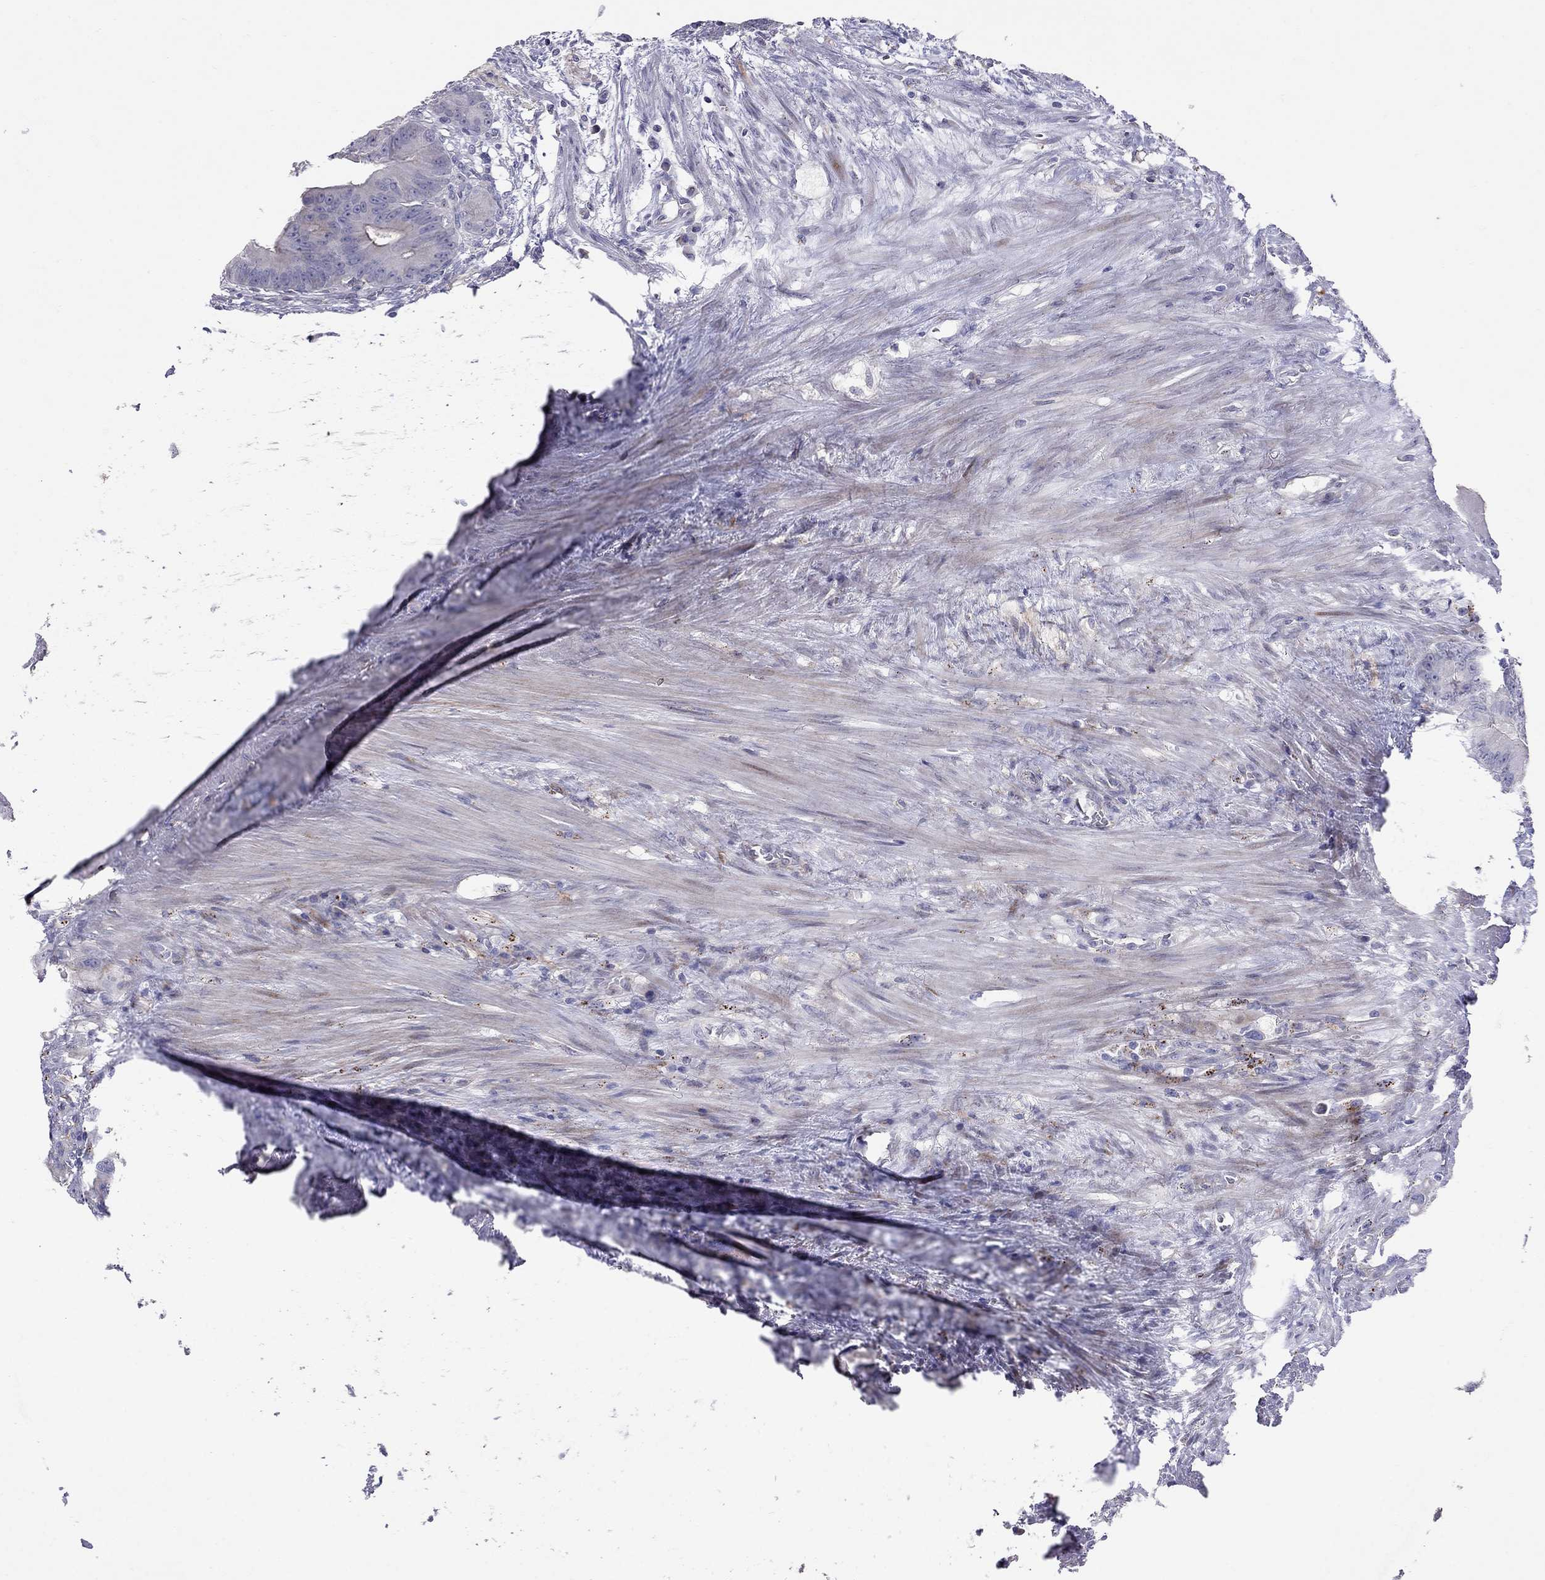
{"staining": {"intensity": "negative", "quantity": "none", "location": "none"}, "tissue": "colorectal cancer", "cell_type": "Tumor cells", "image_type": "cancer", "snomed": [{"axis": "morphology", "description": "Adenocarcinoma, NOS"}, {"axis": "topography", "description": "Rectum"}], "caption": "A high-resolution image shows immunohistochemistry (IHC) staining of colorectal cancer, which displays no significant staining in tumor cells.", "gene": "MAGEB4", "patient": {"sex": "male", "age": 64}}